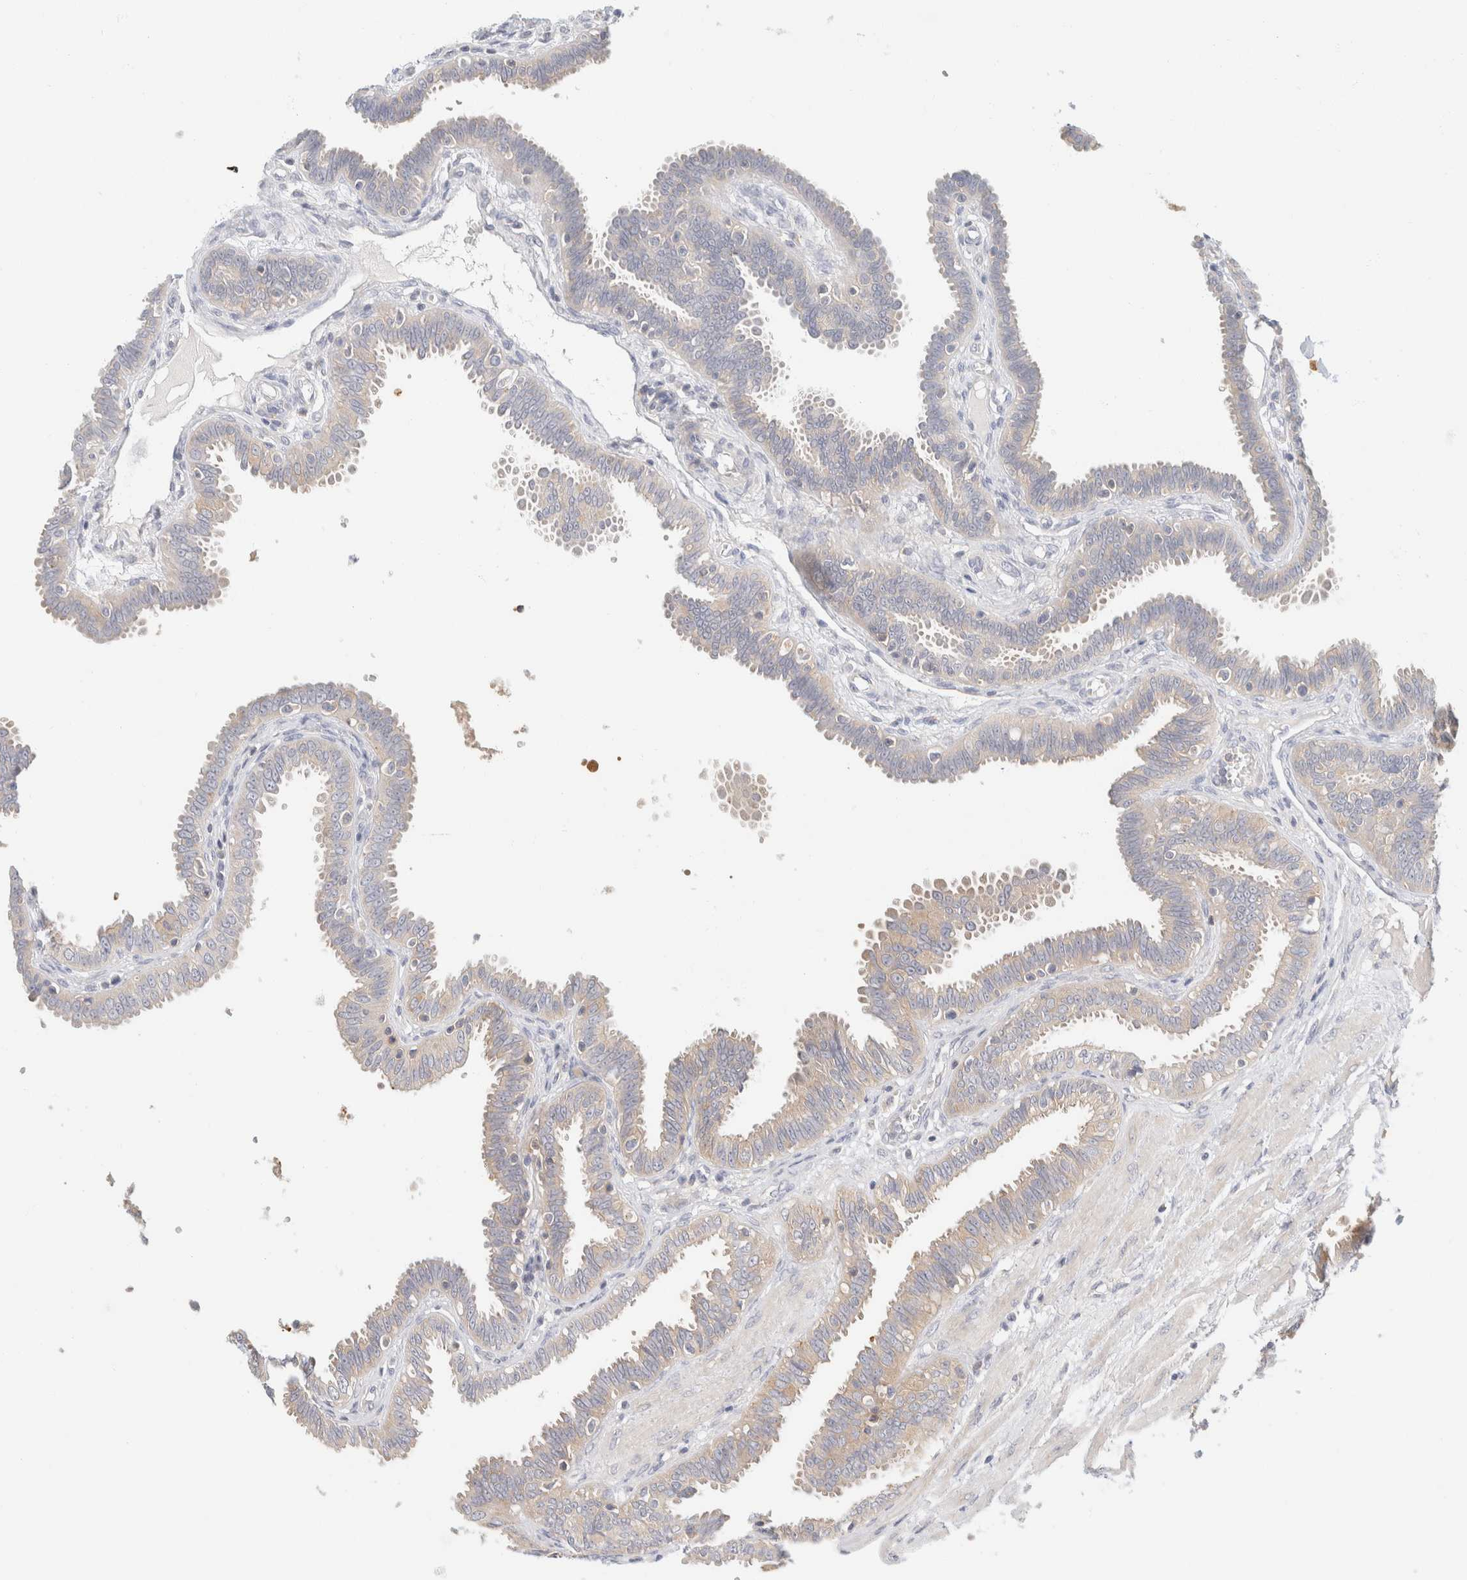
{"staining": {"intensity": "moderate", "quantity": "25%-75%", "location": "cytoplasmic/membranous"}, "tissue": "fallopian tube", "cell_type": "Glandular cells", "image_type": "normal", "snomed": [{"axis": "morphology", "description": "Normal tissue, NOS"}, {"axis": "topography", "description": "Fallopian tube"}], "caption": "High-power microscopy captured an IHC micrograph of unremarkable fallopian tube, revealing moderate cytoplasmic/membranous expression in about 25%-75% of glandular cells. The staining was performed using DAB (3,3'-diaminobenzidine) to visualize the protein expression in brown, while the nuclei were stained in blue with hematoxylin (Magnification: 20x).", "gene": "SH3GLB2", "patient": {"sex": "female", "age": 32}}